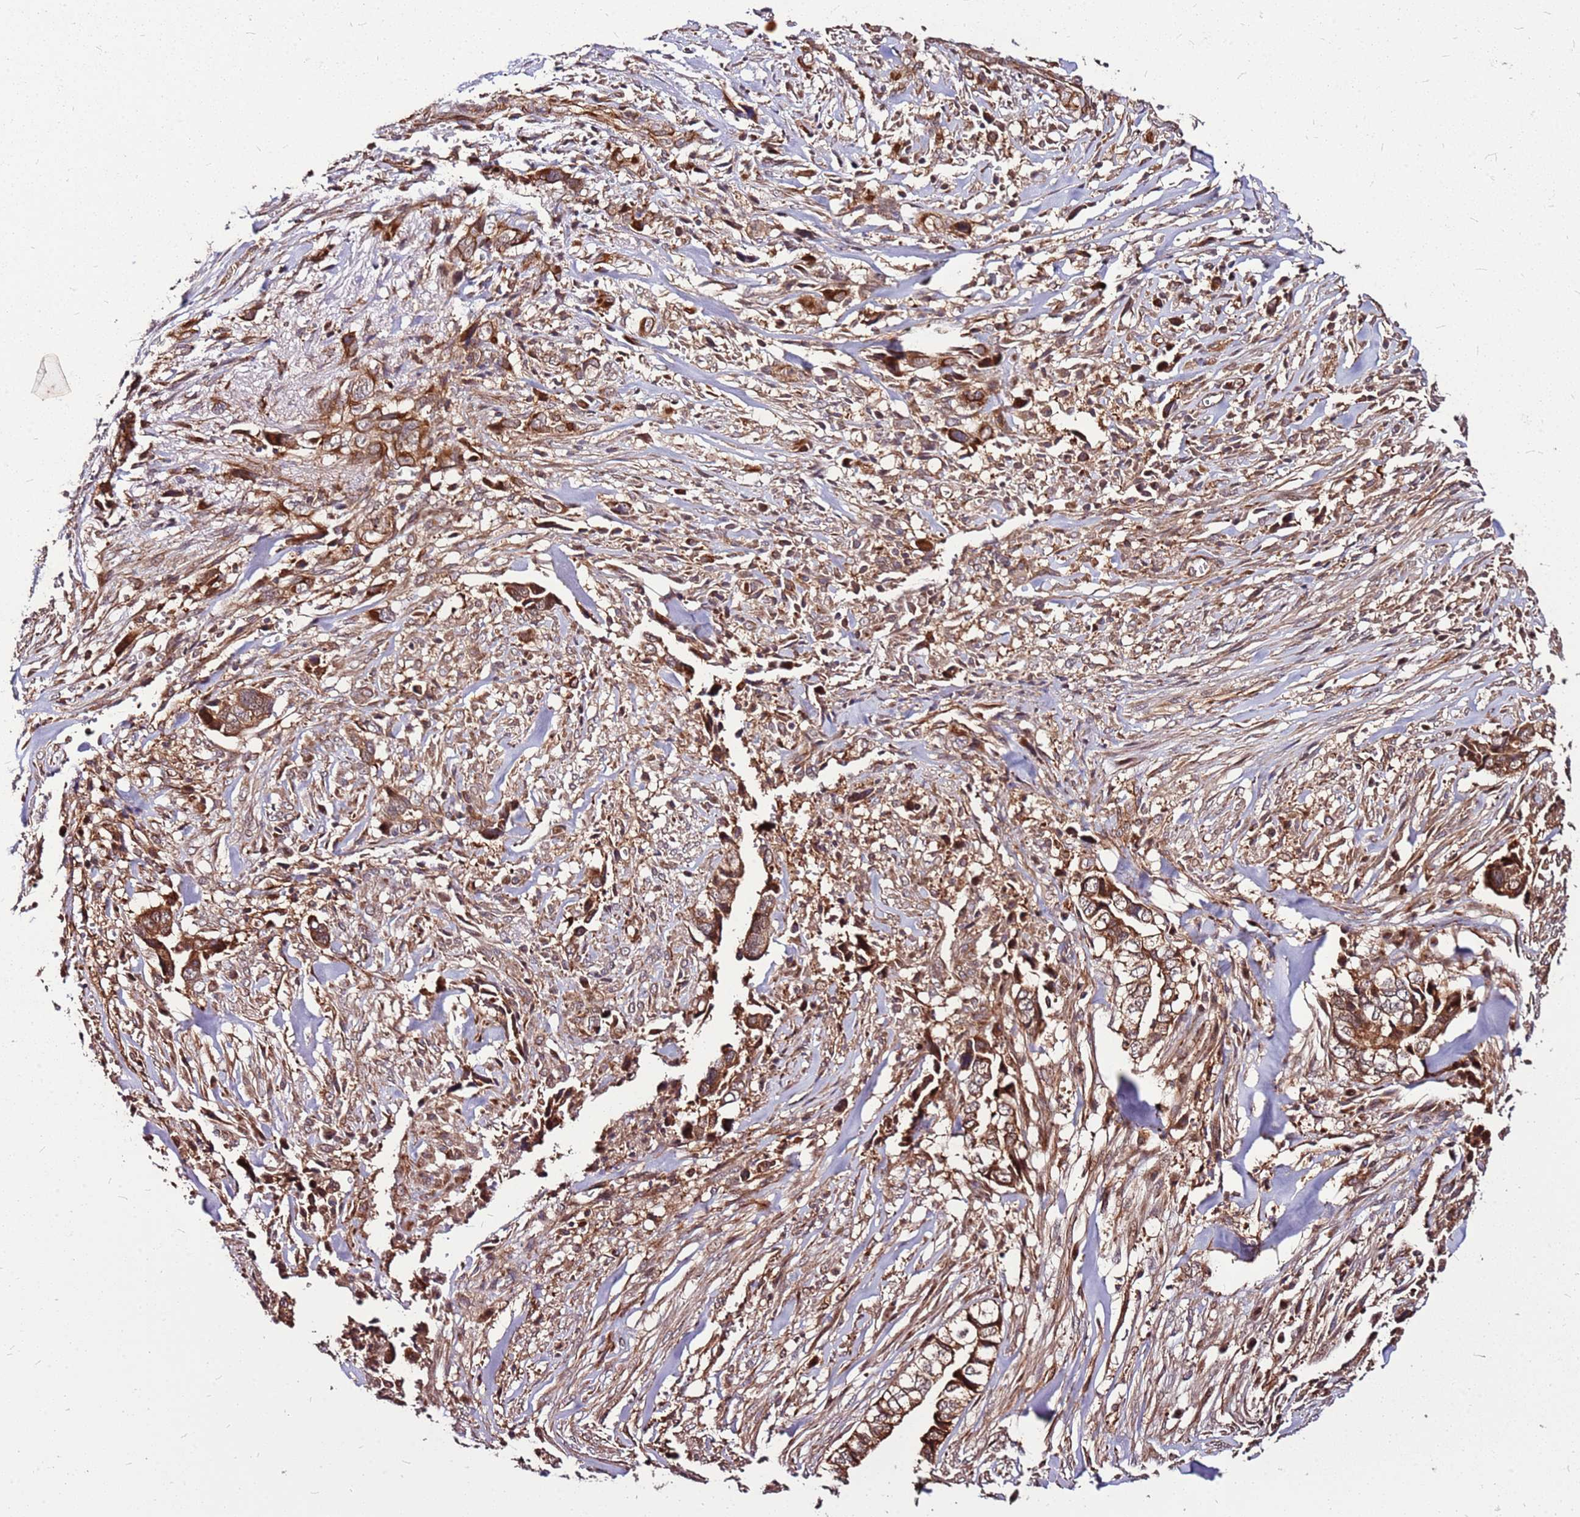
{"staining": {"intensity": "strong", "quantity": ">75%", "location": "cytoplasmic/membranous"}, "tissue": "liver cancer", "cell_type": "Tumor cells", "image_type": "cancer", "snomed": [{"axis": "morphology", "description": "Cholangiocarcinoma"}, {"axis": "topography", "description": "Liver"}], "caption": "Liver cancer stained with DAB (3,3'-diaminobenzidine) immunohistochemistry (IHC) displays high levels of strong cytoplasmic/membranous expression in about >75% of tumor cells. Nuclei are stained in blue.", "gene": "LYPLAL1", "patient": {"sex": "female", "age": 79}}